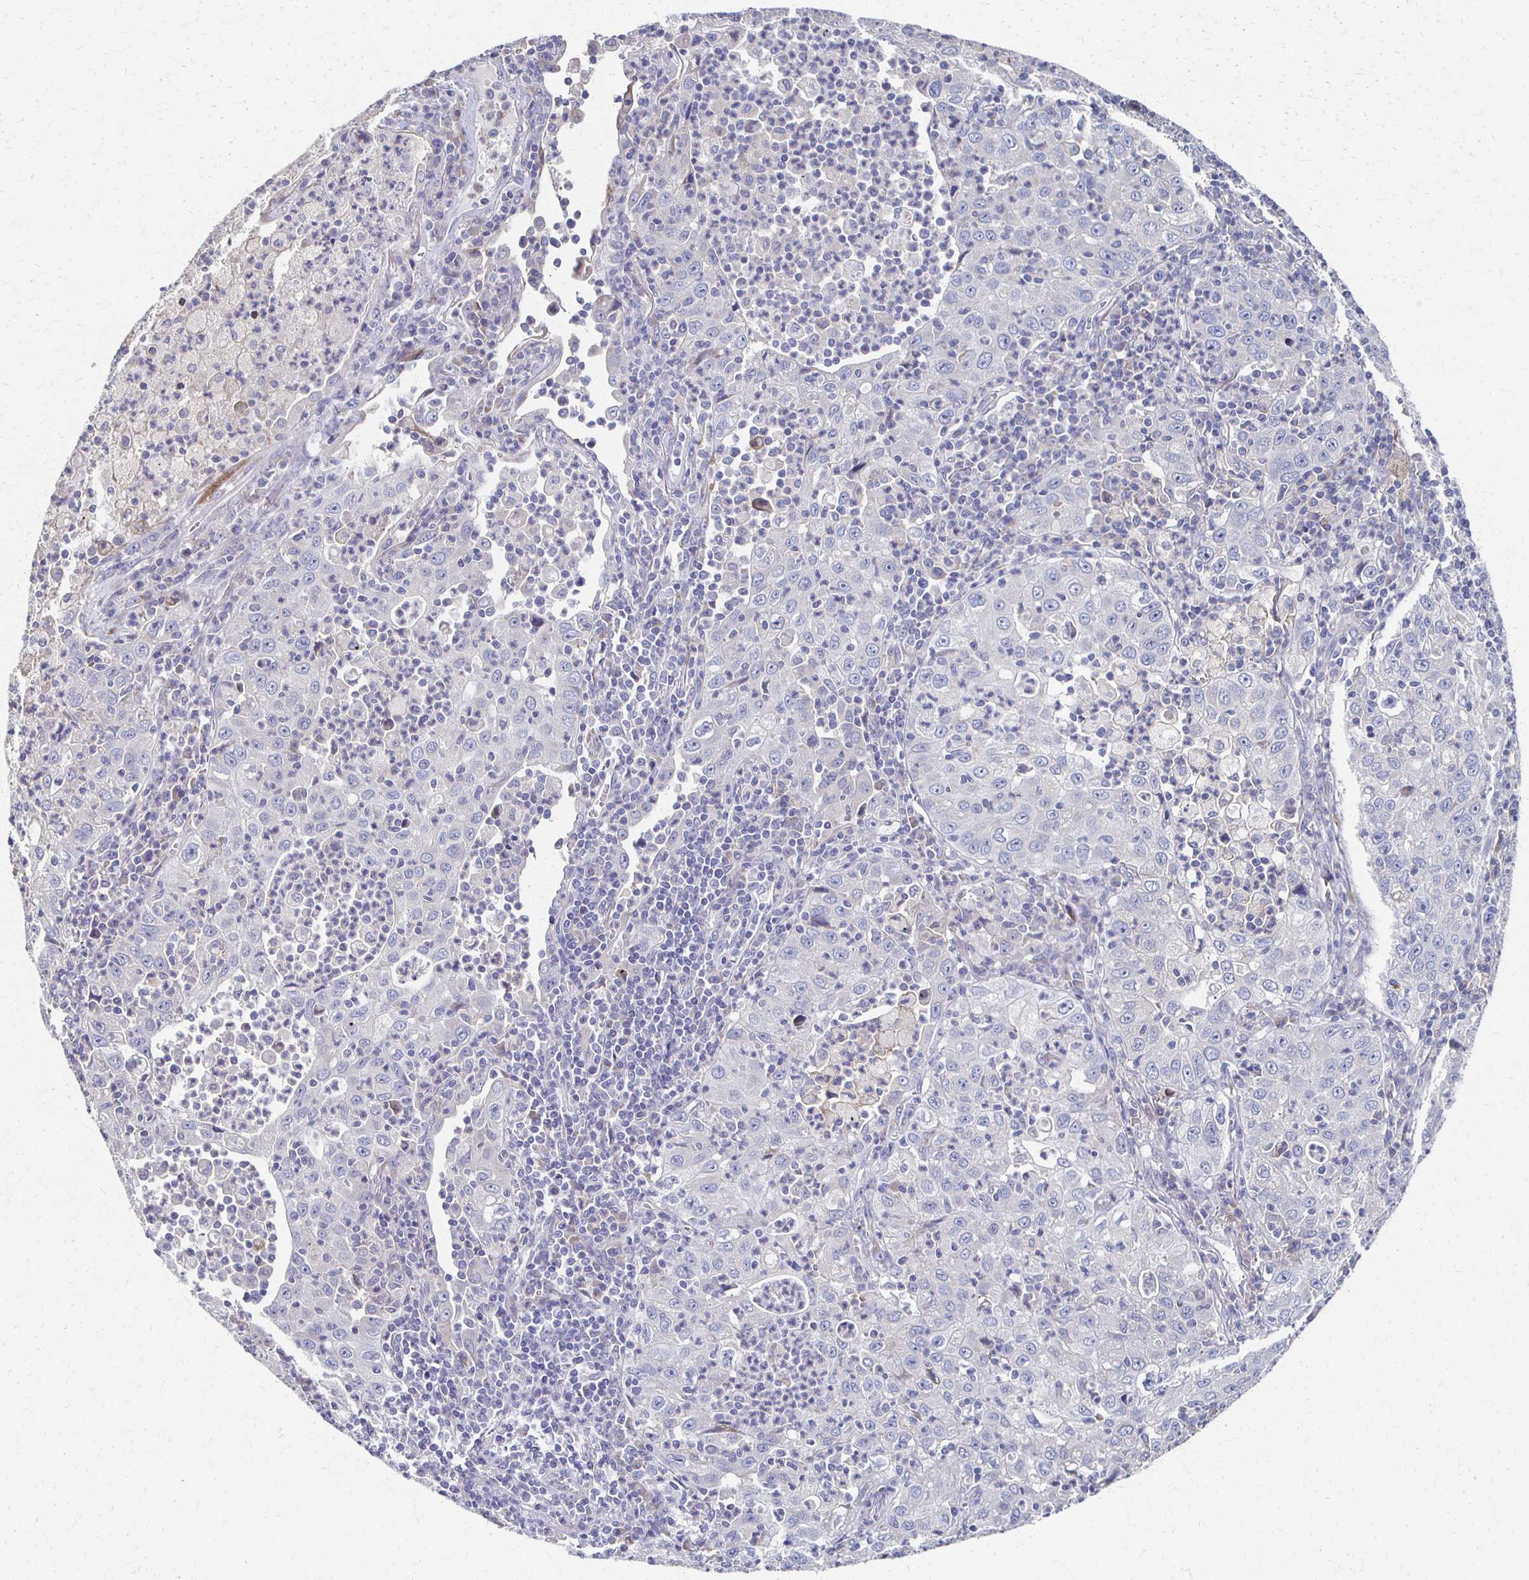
{"staining": {"intensity": "negative", "quantity": "none", "location": "none"}, "tissue": "lung cancer", "cell_type": "Tumor cells", "image_type": "cancer", "snomed": [{"axis": "morphology", "description": "Squamous cell carcinoma, NOS"}, {"axis": "topography", "description": "Lung"}], "caption": "DAB immunohistochemical staining of lung cancer (squamous cell carcinoma) shows no significant staining in tumor cells. (DAB immunohistochemistry (IHC), high magnification).", "gene": "CX3CR1", "patient": {"sex": "male", "age": 71}}